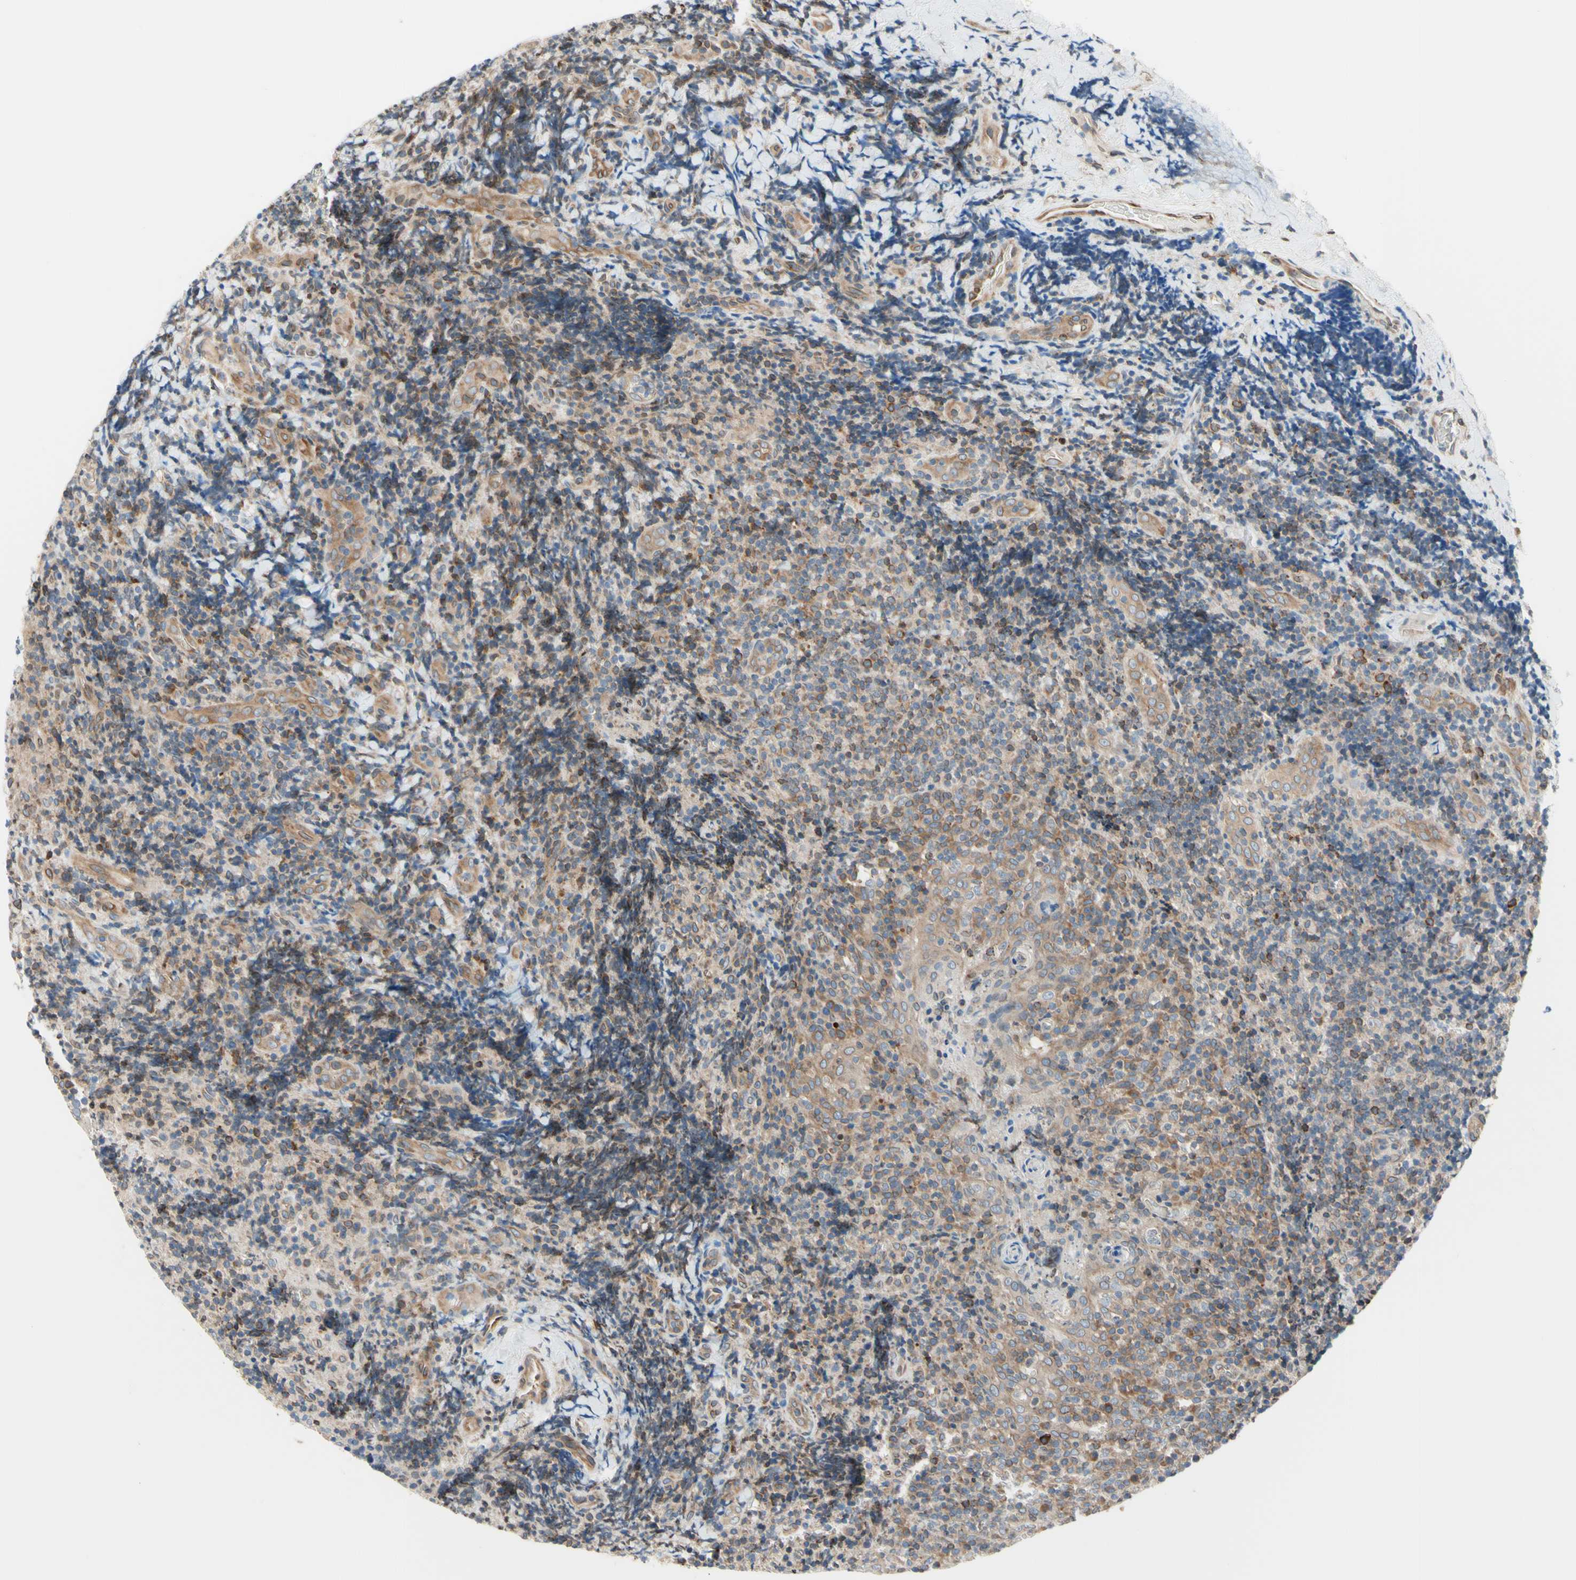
{"staining": {"intensity": "weak", "quantity": ">75%", "location": "cytoplasmic/membranous"}, "tissue": "lymphoma", "cell_type": "Tumor cells", "image_type": "cancer", "snomed": [{"axis": "morphology", "description": "Malignant lymphoma, non-Hodgkin's type, High grade"}, {"axis": "topography", "description": "Tonsil"}], "caption": "Approximately >75% of tumor cells in high-grade malignant lymphoma, non-Hodgkin's type display weak cytoplasmic/membranous protein expression as visualized by brown immunohistochemical staining.", "gene": "TRAF2", "patient": {"sex": "female", "age": 36}}